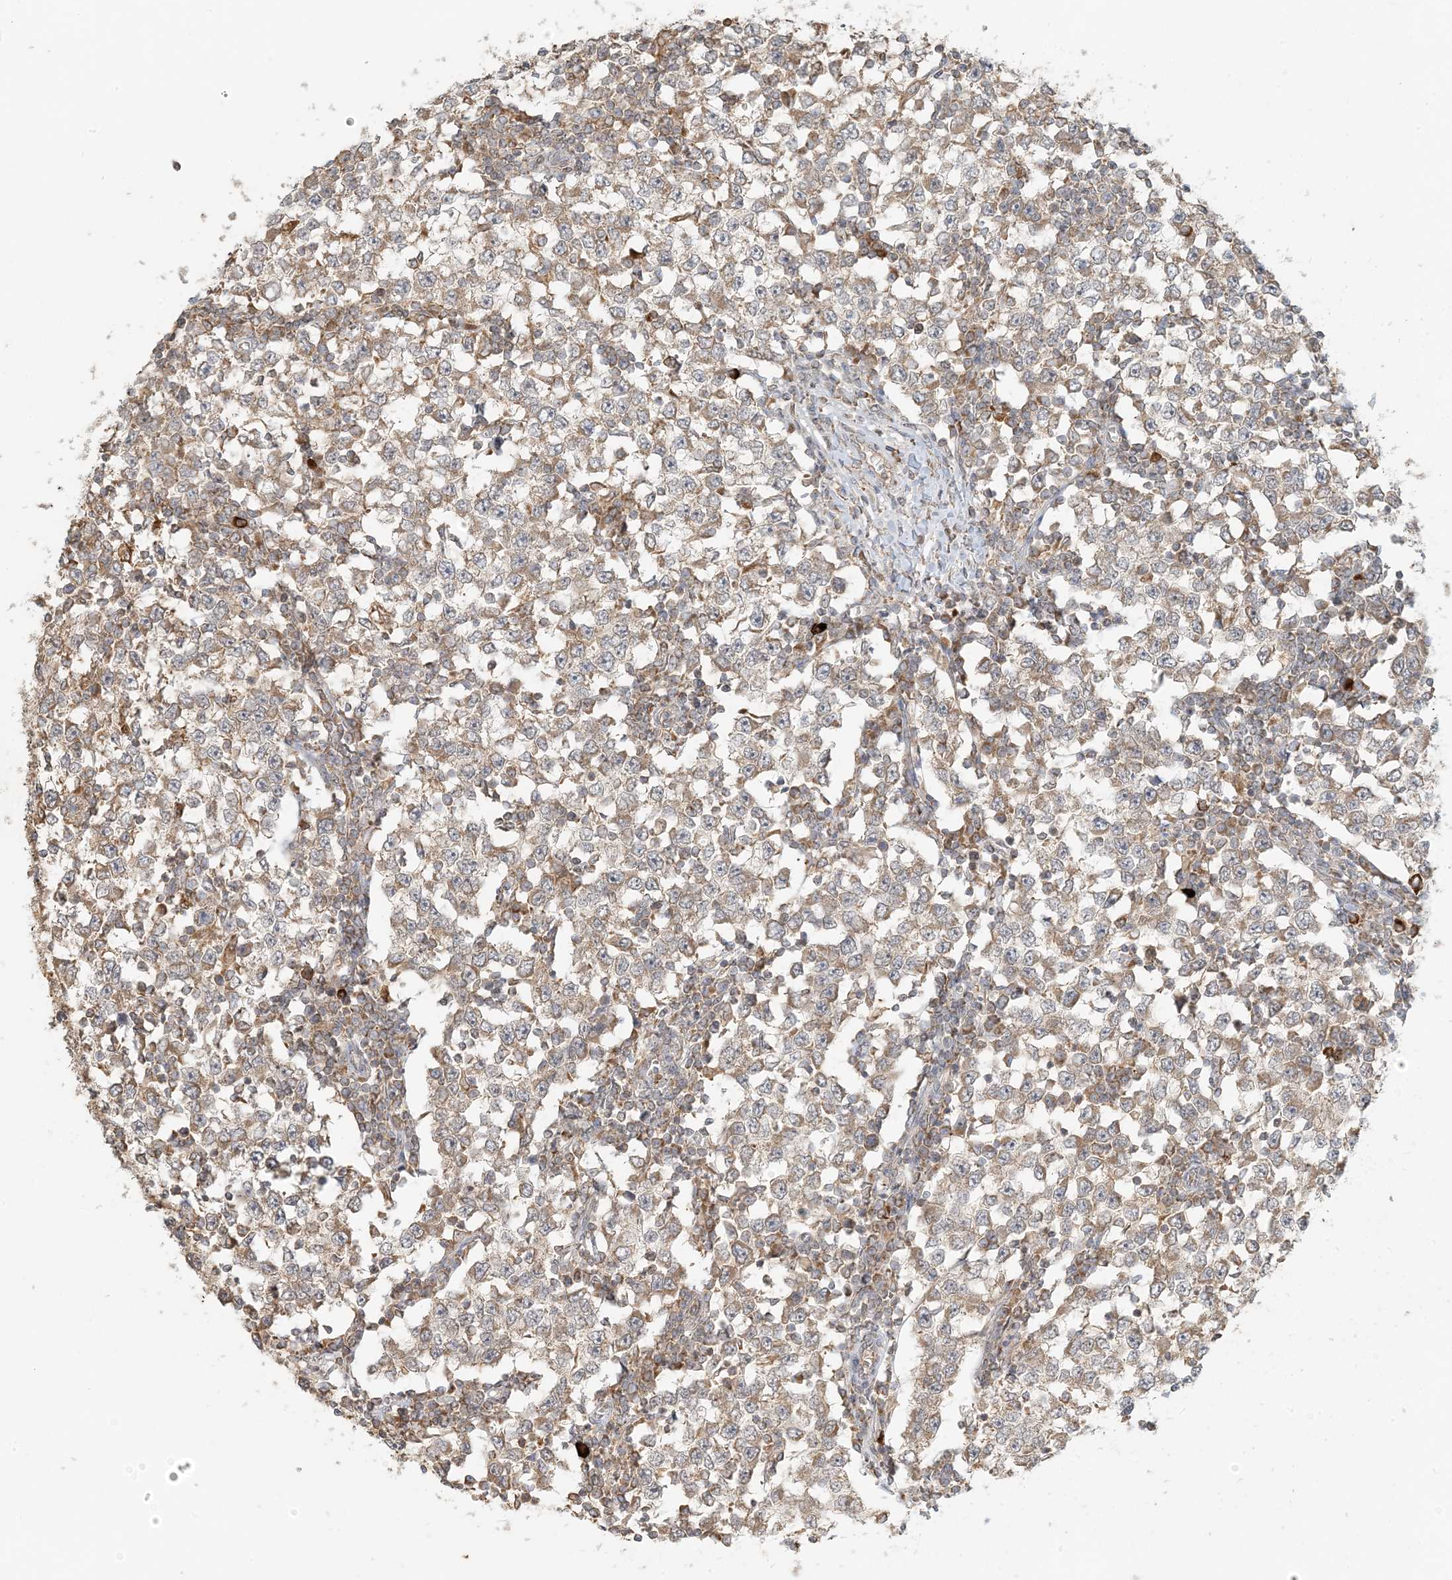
{"staining": {"intensity": "moderate", "quantity": "25%-75%", "location": "cytoplasmic/membranous"}, "tissue": "testis cancer", "cell_type": "Tumor cells", "image_type": "cancer", "snomed": [{"axis": "morphology", "description": "Seminoma, NOS"}, {"axis": "topography", "description": "Testis"}], "caption": "Immunohistochemistry (IHC) of testis seminoma reveals medium levels of moderate cytoplasmic/membranous positivity in about 25%-75% of tumor cells. The protein of interest is stained brown, and the nuclei are stained in blue (DAB (3,3'-diaminobenzidine) IHC with brightfield microscopy, high magnification).", "gene": "MCOLN1", "patient": {"sex": "male", "age": 65}}